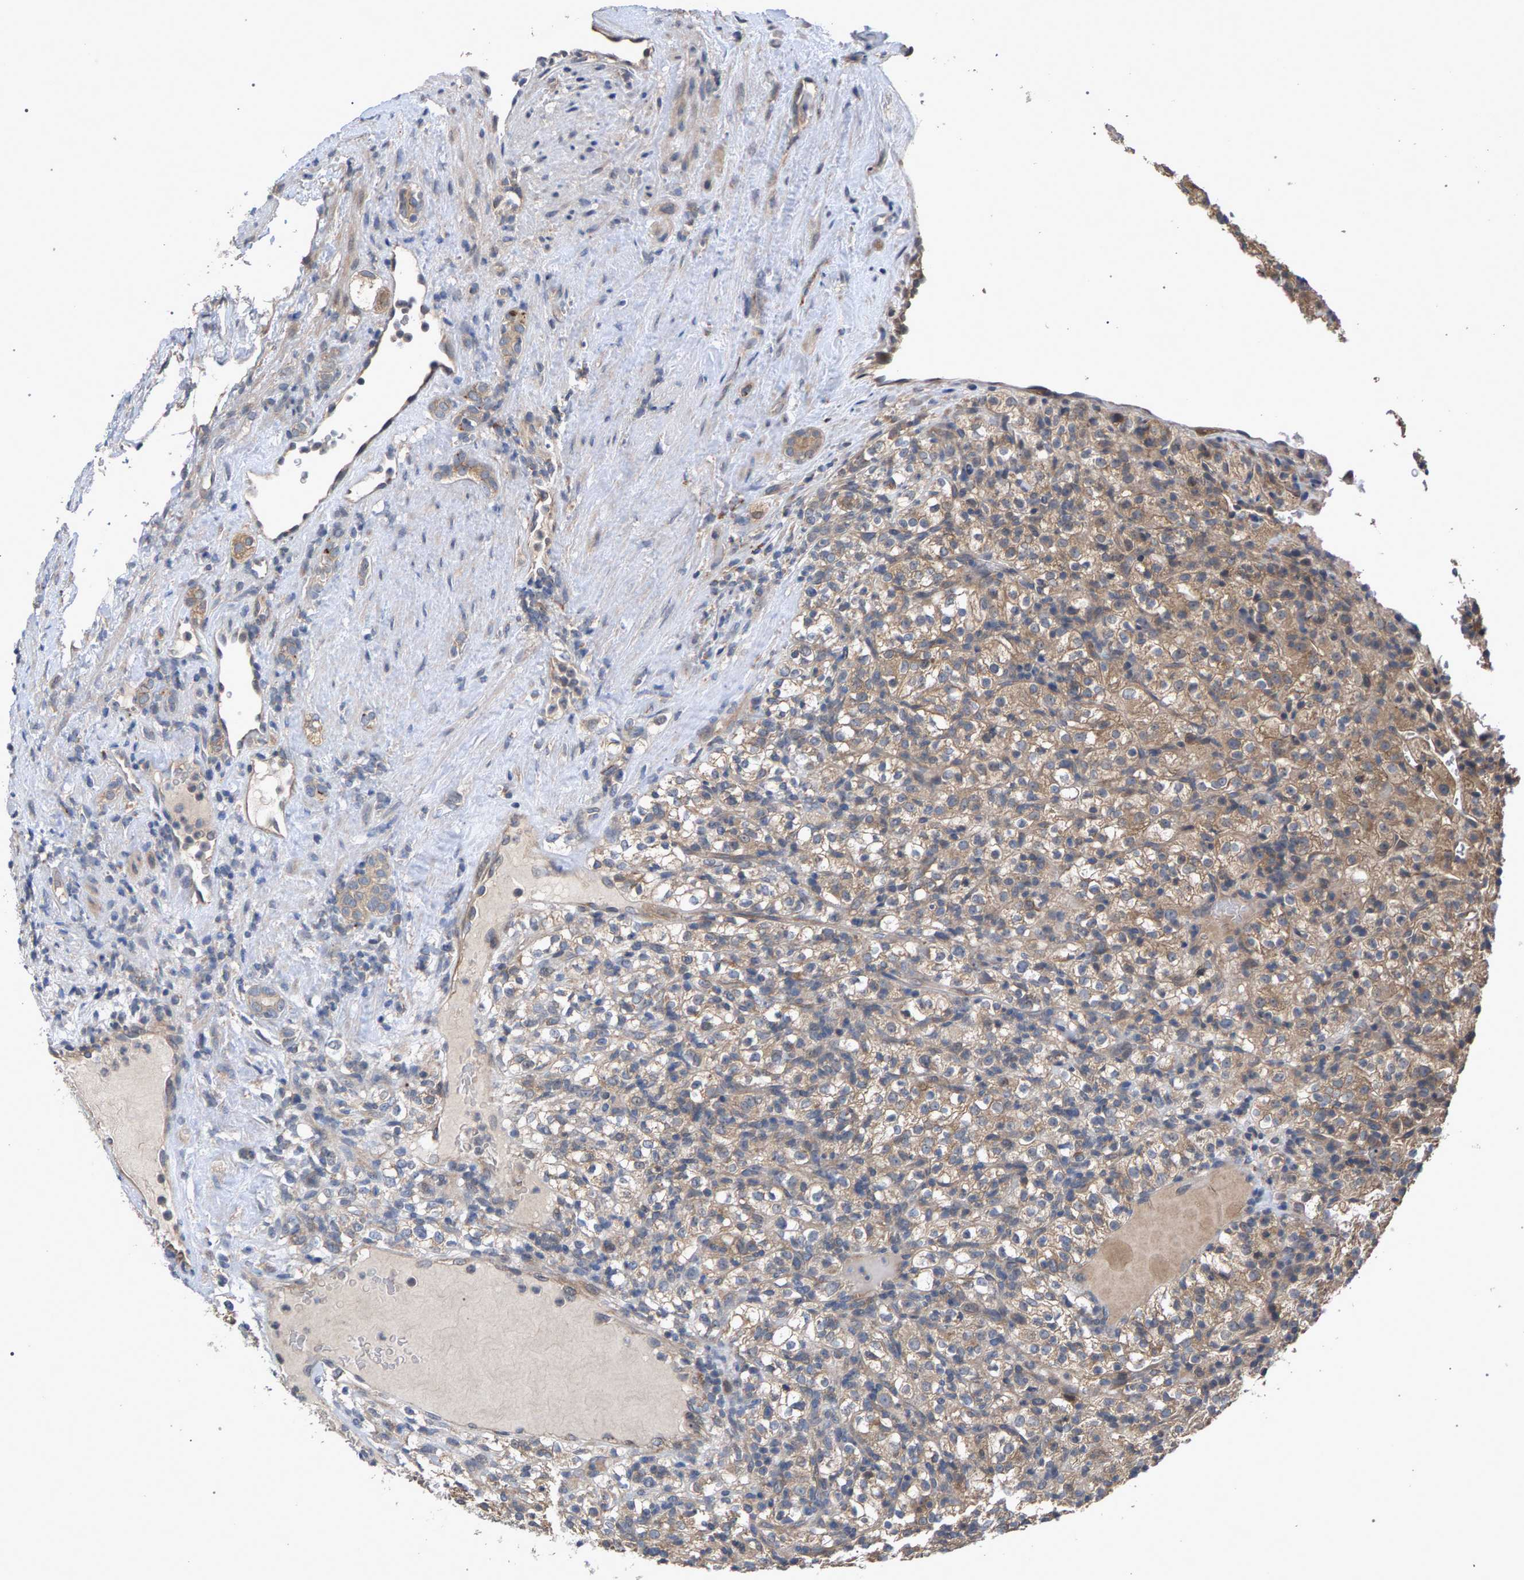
{"staining": {"intensity": "weak", "quantity": ">75%", "location": "cytoplasmic/membranous"}, "tissue": "renal cancer", "cell_type": "Tumor cells", "image_type": "cancer", "snomed": [{"axis": "morphology", "description": "Normal tissue, NOS"}, {"axis": "morphology", "description": "Adenocarcinoma, NOS"}, {"axis": "topography", "description": "Kidney"}], "caption": "Immunohistochemistry (IHC) photomicrograph of neoplastic tissue: renal cancer (adenocarcinoma) stained using immunohistochemistry (IHC) shows low levels of weak protein expression localized specifically in the cytoplasmic/membranous of tumor cells, appearing as a cytoplasmic/membranous brown color.", "gene": "SLC4A4", "patient": {"sex": "female", "age": 72}}